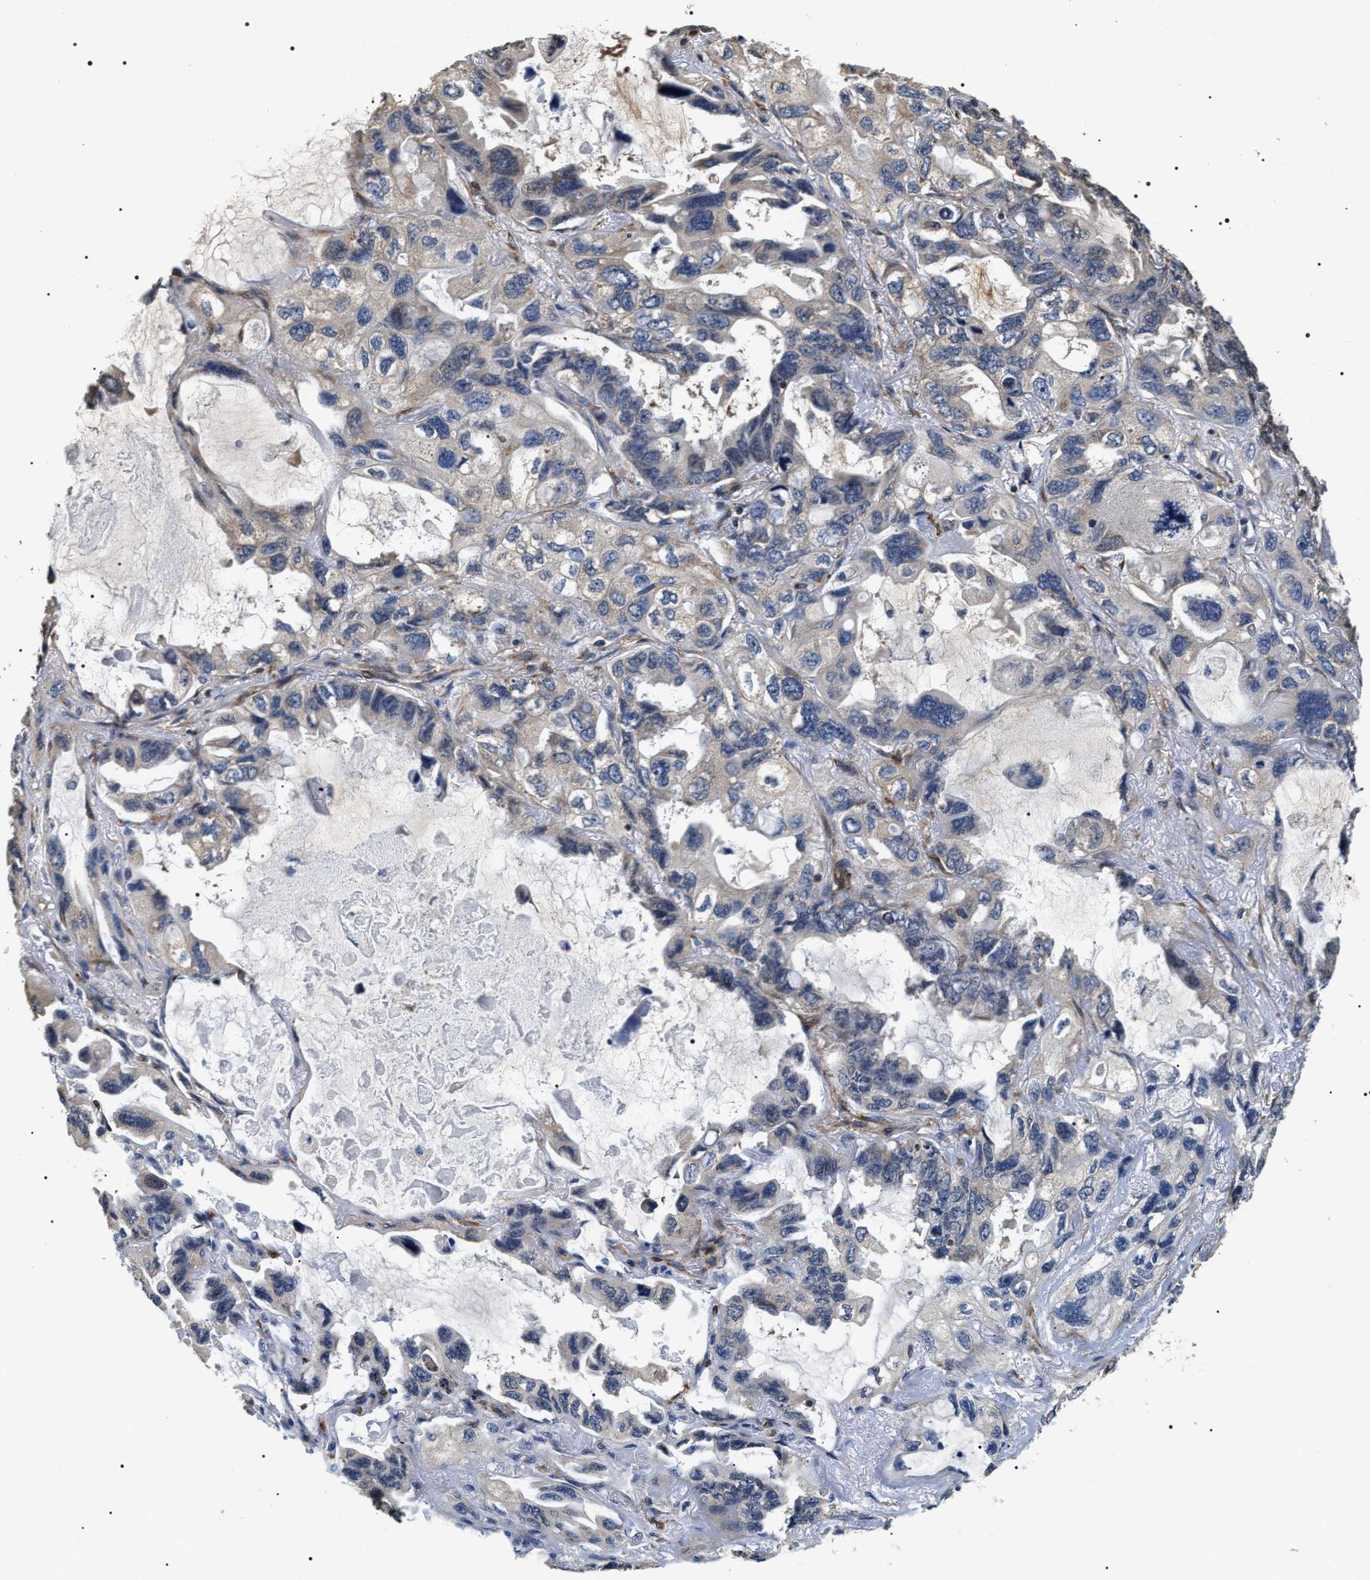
{"staining": {"intensity": "negative", "quantity": "none", "location": "none"}, "tissue": "lung cancer", "cell_type": "Tumor cells", "image_type": "cancer", "snomed": [{"axis": "morphology", "description": "Squamous cell carcinoma, NOS"}, {"axis": "topography", "description": "Lung"}], "caption": "Tumor cells show no significant staining in lung squamous cell carcinoma. The staining was performed using DAB (3,3'-diaminobenzidine) to visualize the protein expression in brown, while the nuclei were stained in blue with hematoxylin (Magnification: 20x).", "gene": "ZC3HAV1L", "patient": {"sex": "female", "age": 73}}